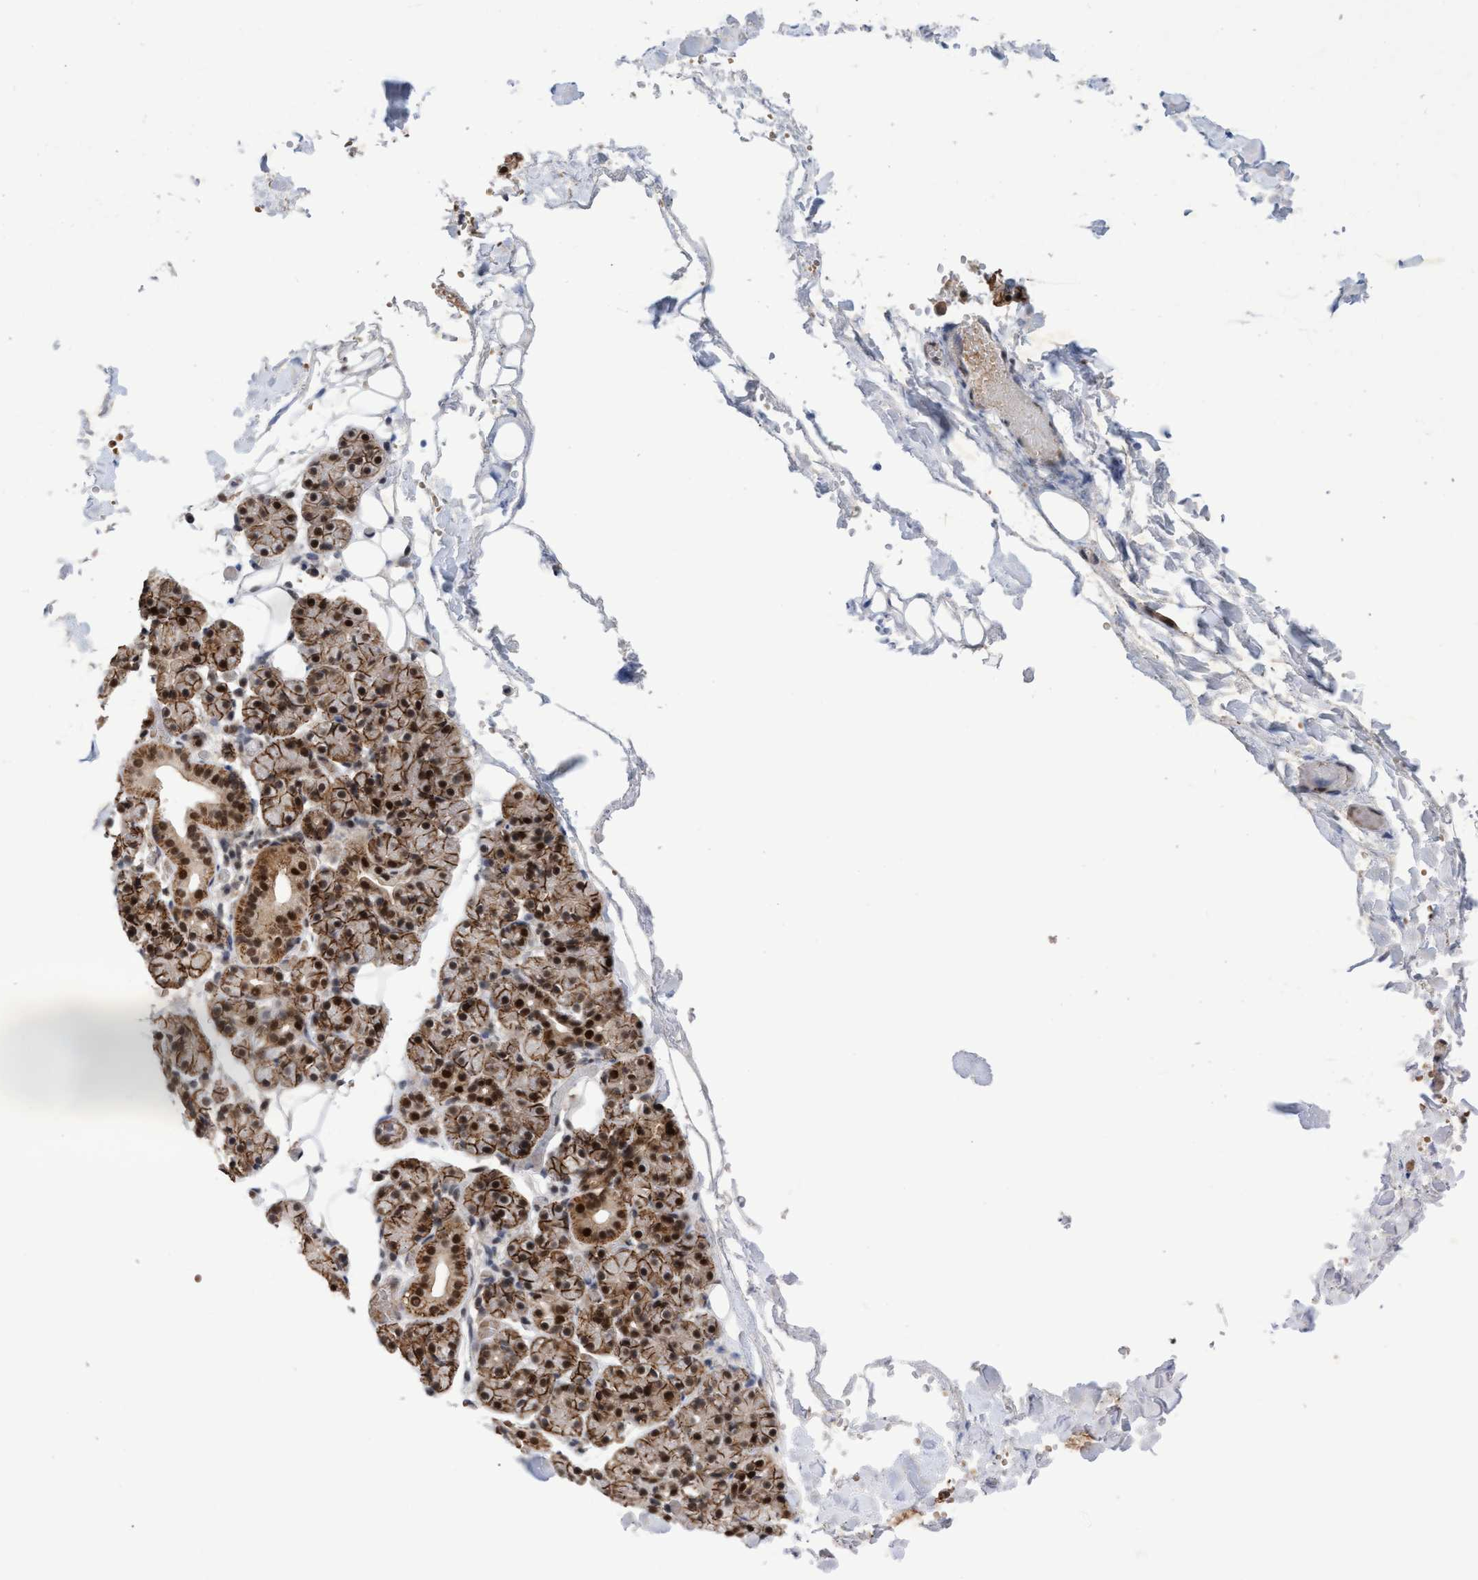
{"staining": {"intensity": "strong", "quantity": ">75%", "location": "cytoplasmic/membranous,nuclear"}, "tissue": "salivary gland", "cell_type": "Glandular cells", "image_type": "normal", "snomed": [{"axis": "morphology", "description": "Normal tissue, NOS"}, {"axis": "topography", "description": "Salivary gland"}], "caption": "Protein staining of unremarkable salivary gland shows strong cytoplasmic/membranous,nuclear expression in approximately >75% of glandular cells.", "gene": "GTF2F1", "patient": {"sex": "male", "age": 63}}